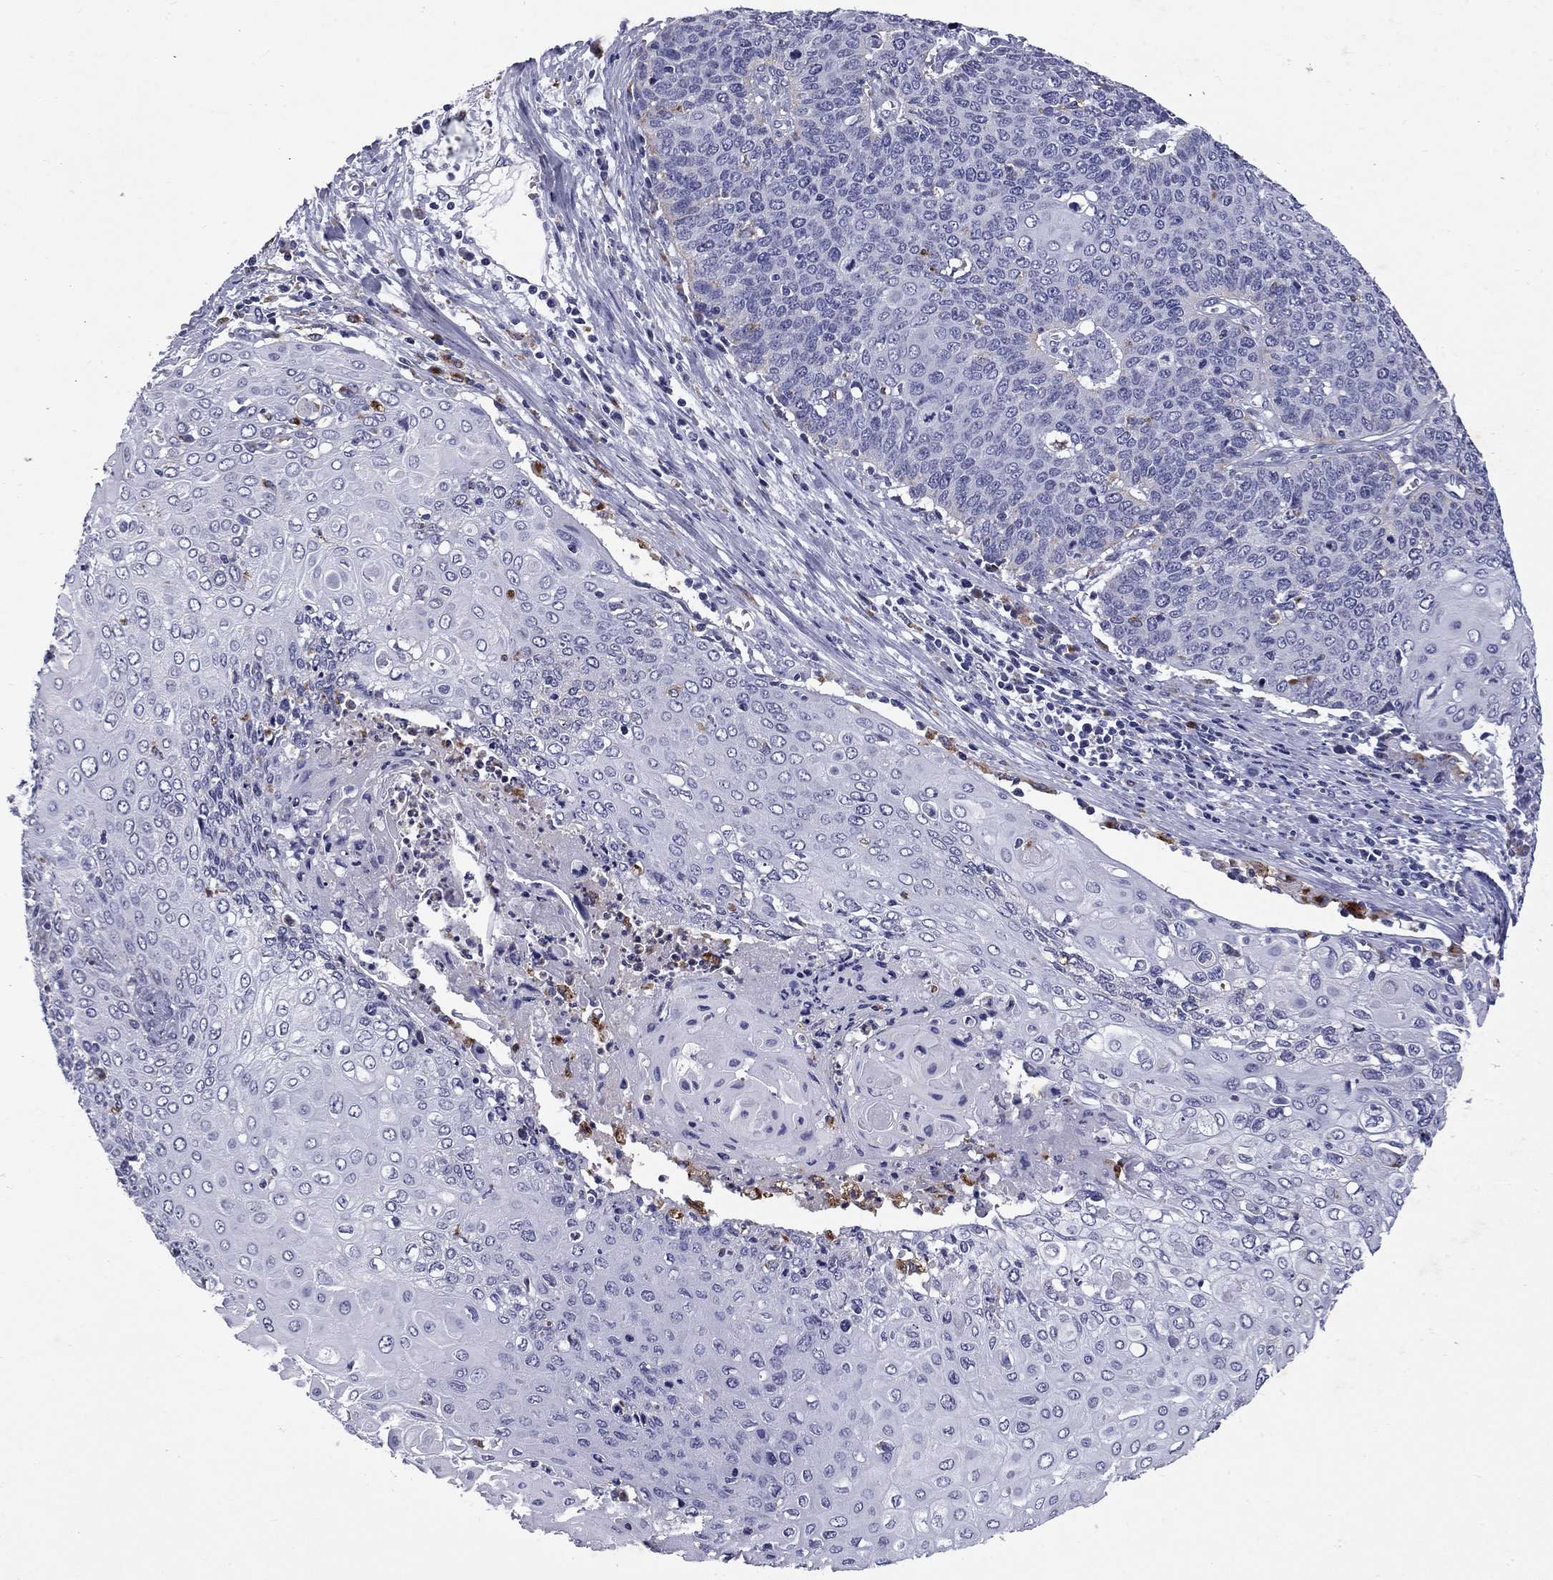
{"staining": {"intensity": "negative", "quantity": "none", "location": "none"}, "tissue": "cervical cancer", "cell_type": "Tumor cells", "image_type": "cancer", "snomed": [{"axis": "morphology", "description": "Squamous cell carcinoma, NOS"}, {"axis": "topography", "description": "Cervix"}], "caption": "Protein analysis of cervical cancer reveals no significant staining in tumor cells.", "gene": "MADCAM1", "patient": {"sex": "female", "age": 39}}